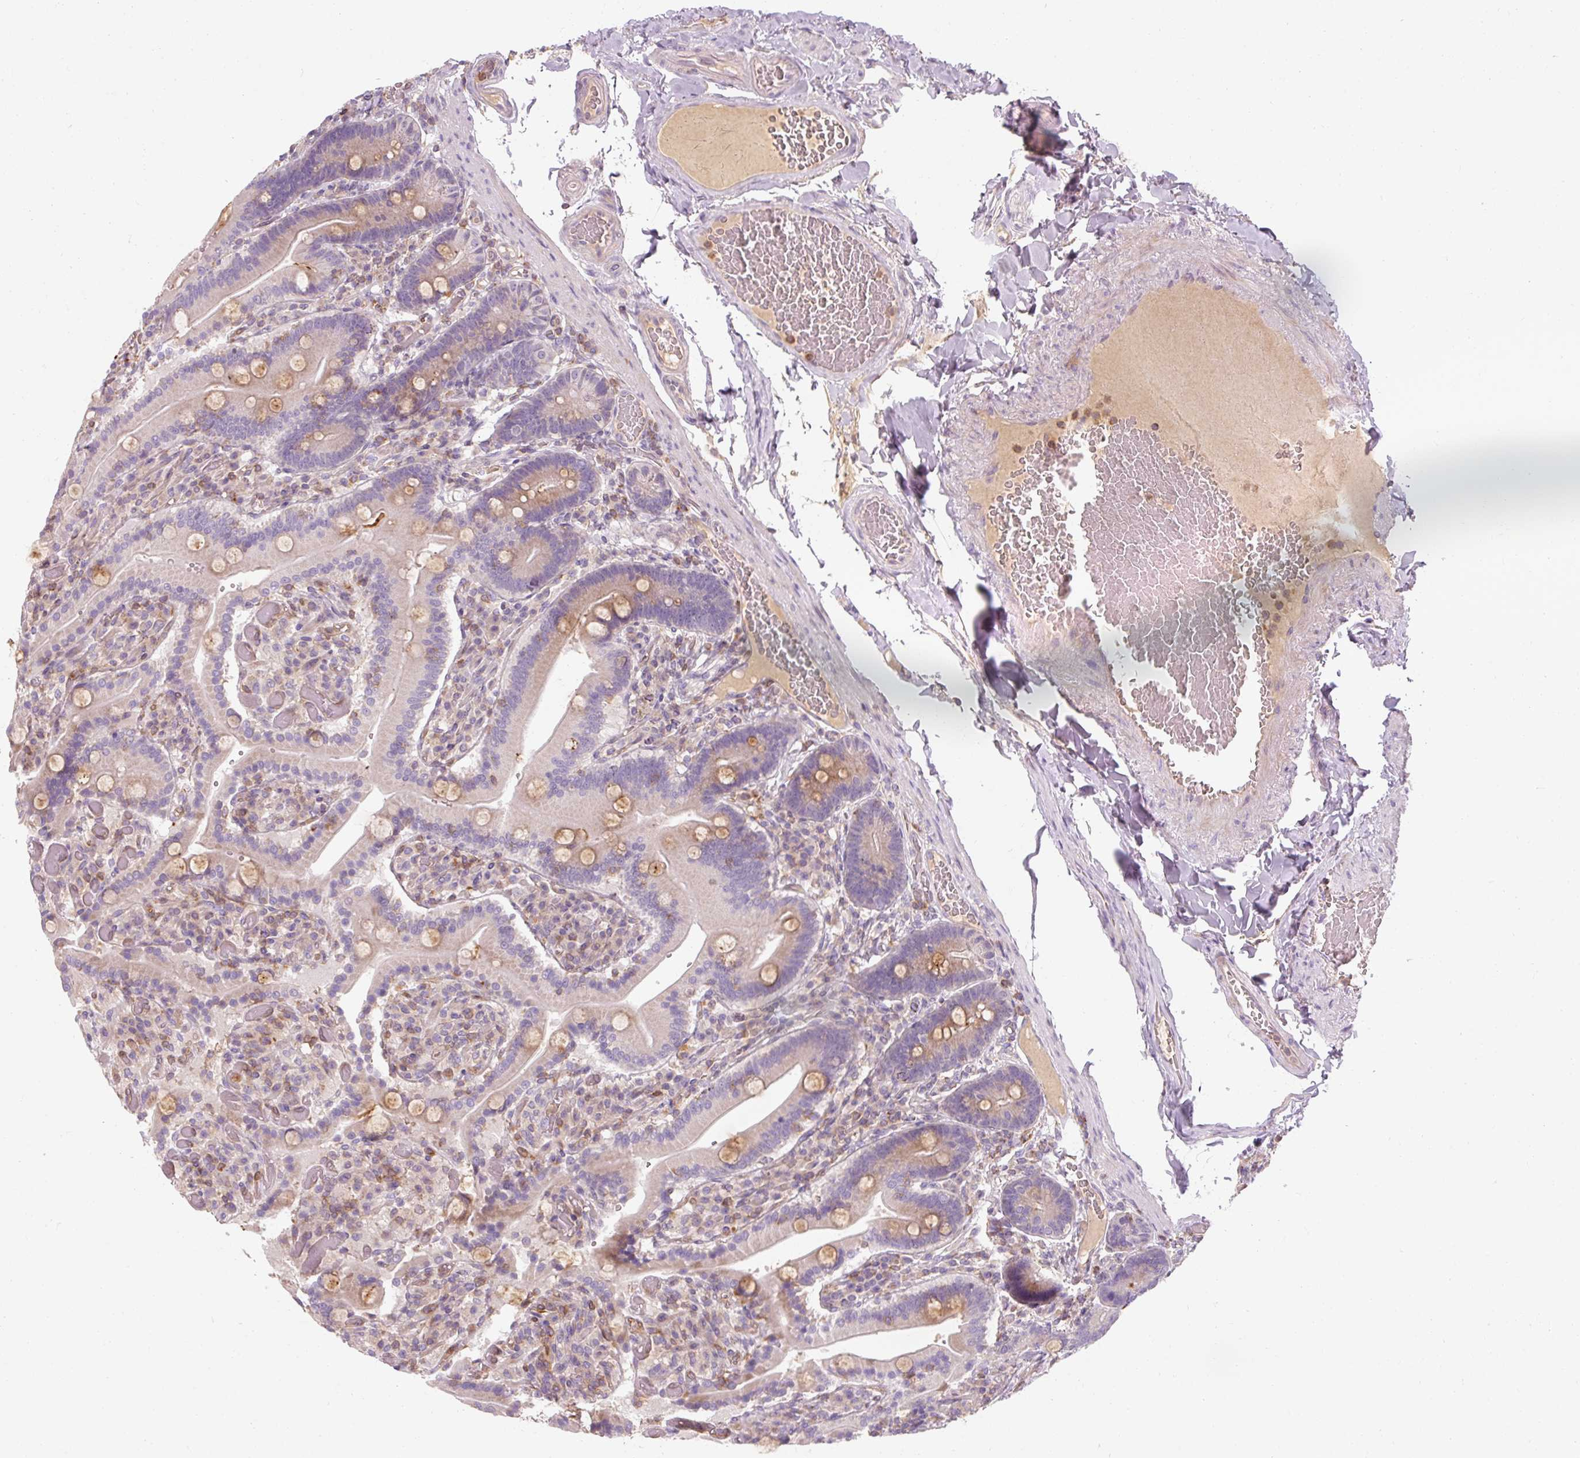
{"staining": {"intensity": "weak", "quantity": ">75%", "location": "cytoplasmic/membranous"}, "tissue": "duodenum", "cell_type": "Glandular cells", "image_type": "normal", "snomed": [{"axis": "morphology", "description": "Normal tissue, NOS"}, {"axis": "topography", "description": "Duodenum"}], "caption": "The immunohistochemical stain highlights weak cytoplasmic/membranous staining in glandular cells of benign duodenum.", "gene": "TIGD2", "patient": {"sex": "female", "age": 62}}